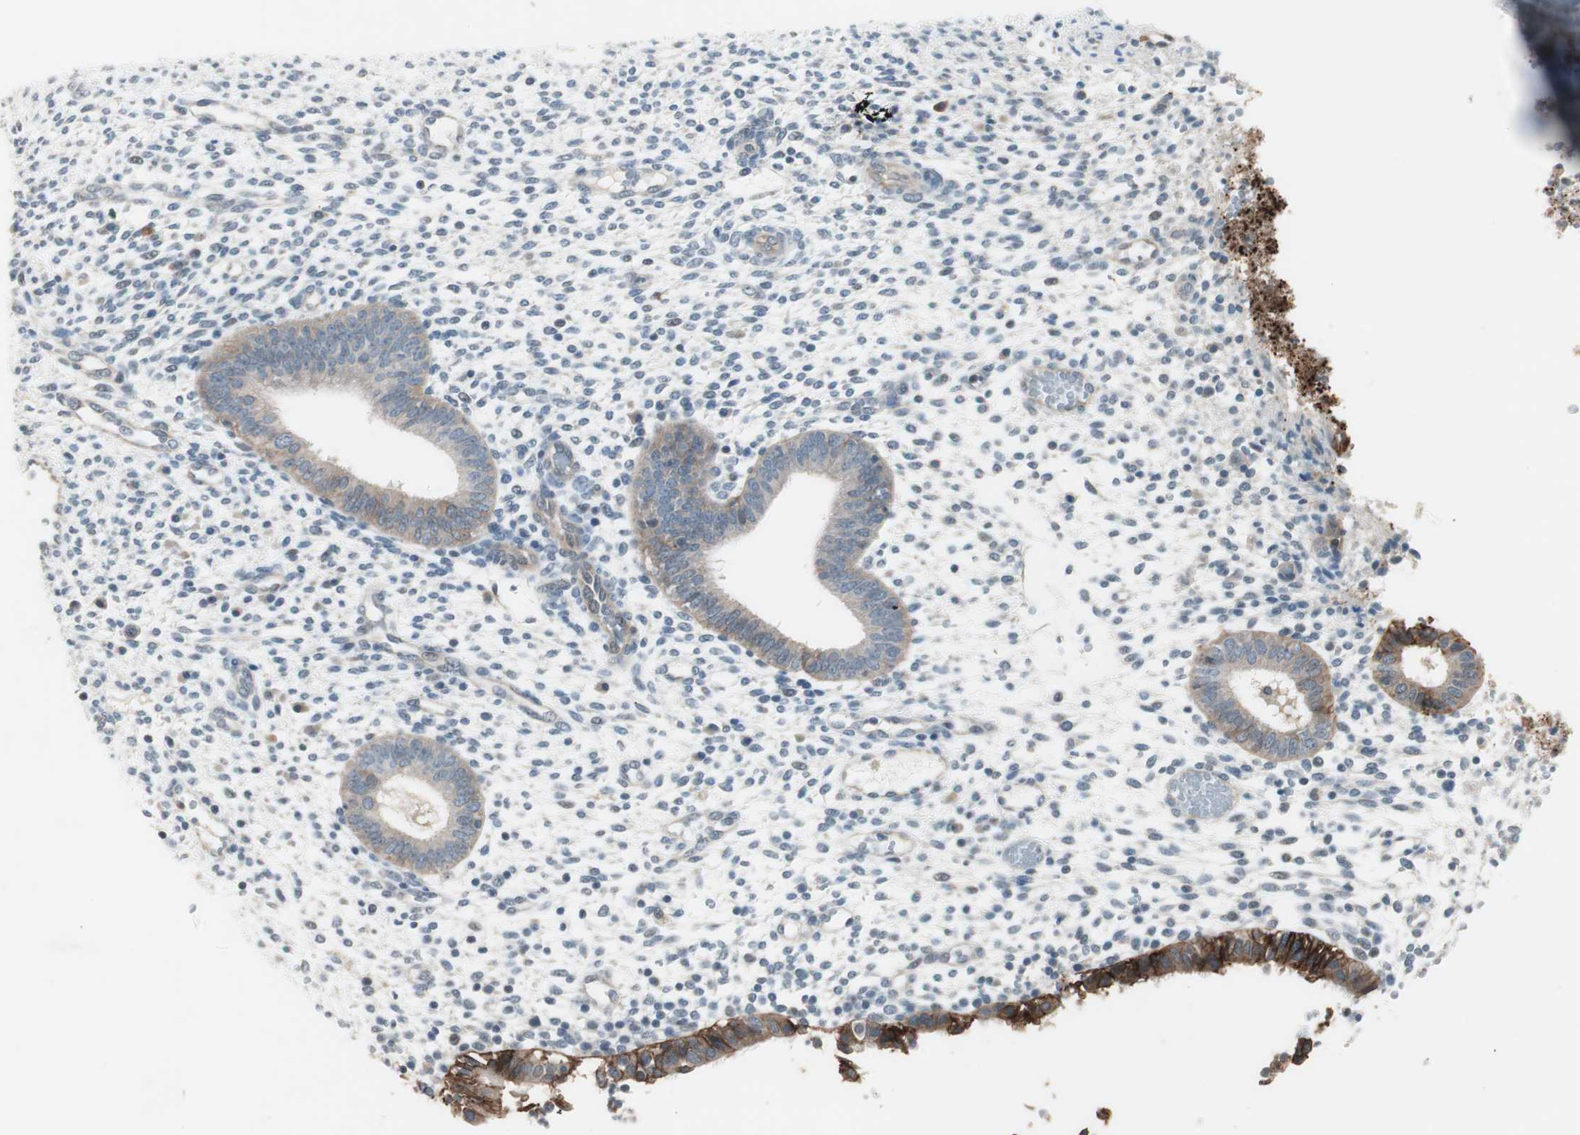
{"staining": {"intensity": "negative", "quantity": "none", "location": "none"}, "tissue": "endometrium", "cell_type": "Cells in endometrial stroma", "image_type": "normal", "snomed": [{"axis": "morphology", "description": "Normal tissue, NOS"}, {"axis": "topography", "description": "Endometrium"}], "caption": "There is no significant expression in cells in endometrial stroma of endometrium. Nuclei are stained in blue.", "gene": "ITGB4", "patient": {"sex": "female", "age": 35}}